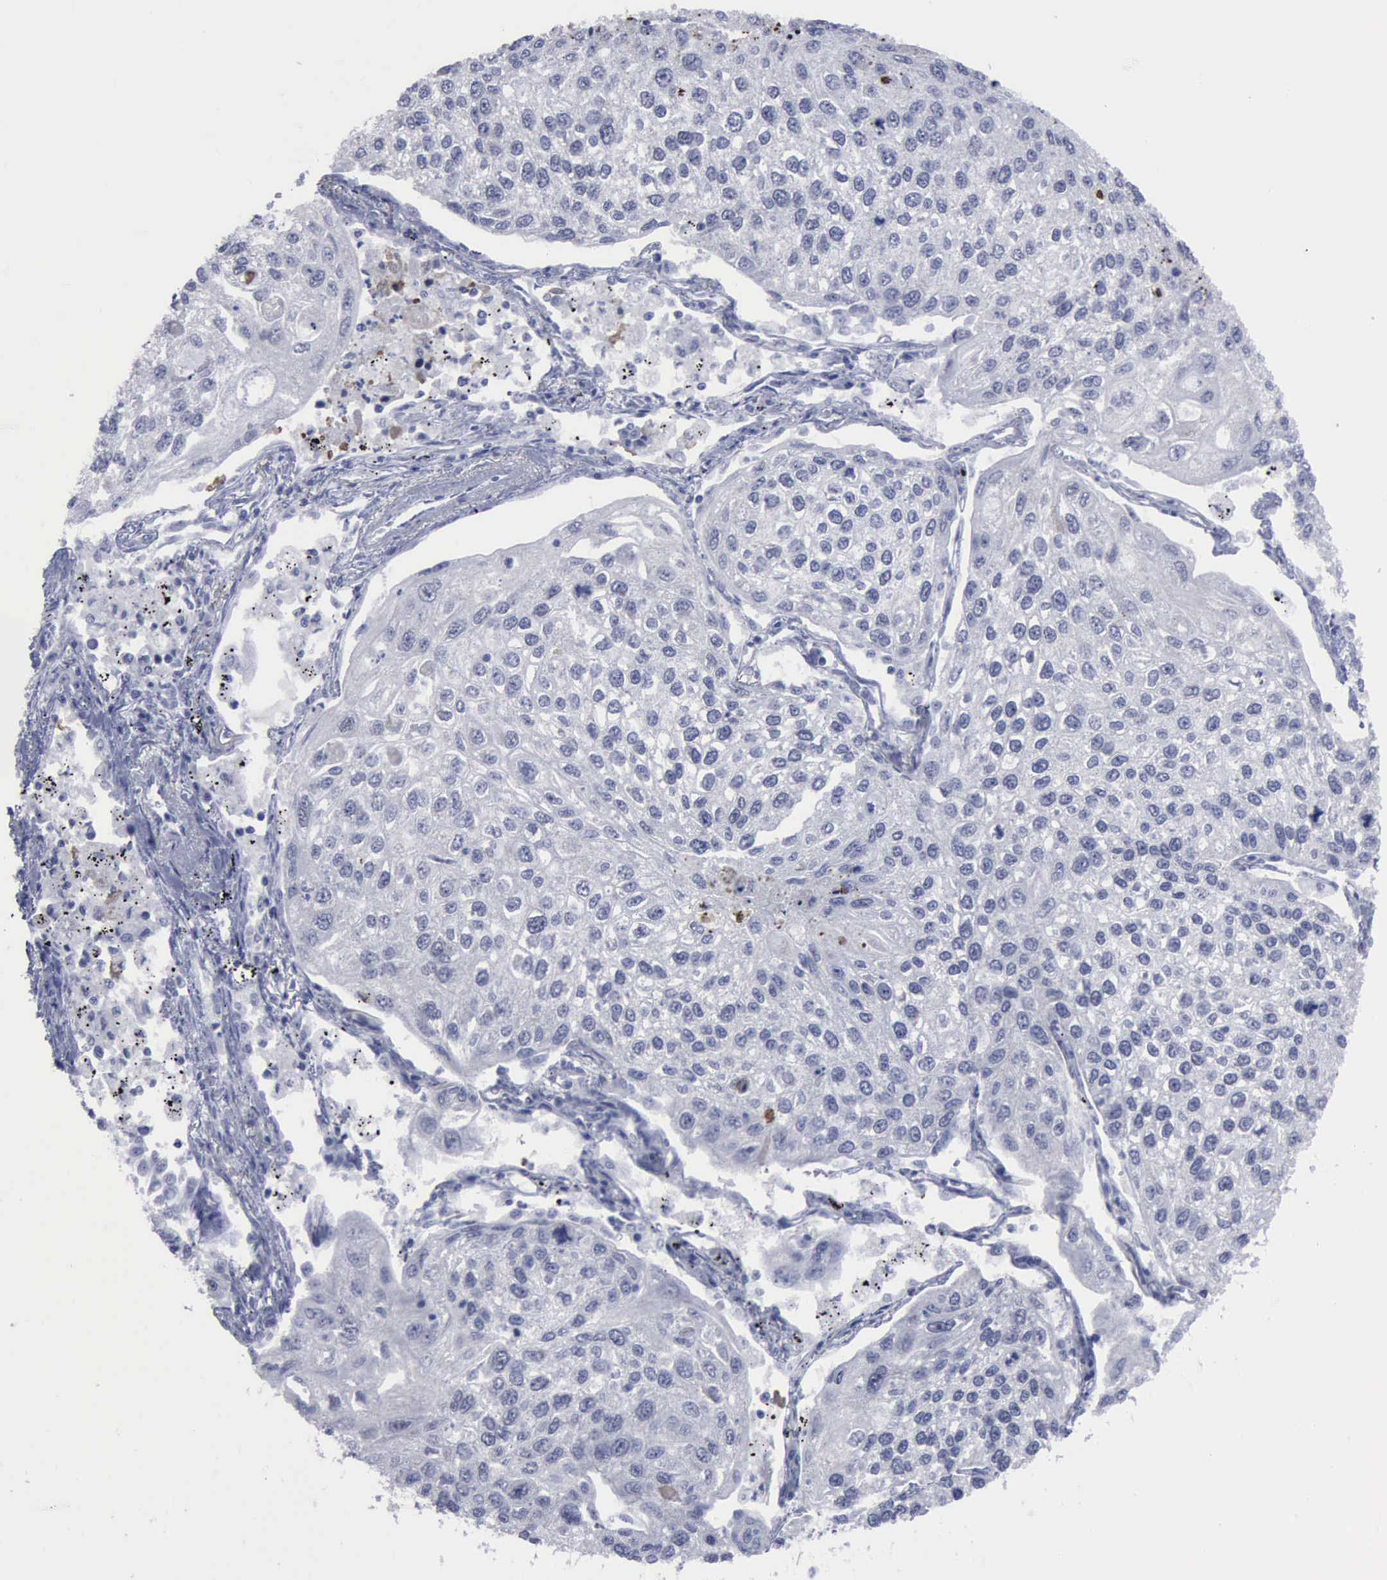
{"staining": {"intensity": "negative", "quantity": "none", "location": "none"}, "tissue": "lung cancer", "cell_type": "Tumor cells", "image_type": "cancer", "snomed": [{"axis": "morphology", "description": "Squamous cell carcinoma, NOS"}, {"axis": "topography", "description": "Lung"}], "caption": "There is no significant positivity in tumor cells of squamous cell carcinoma (lung).", "gene": "BRD1", "patient": {"sex": "male", "age": 75}}